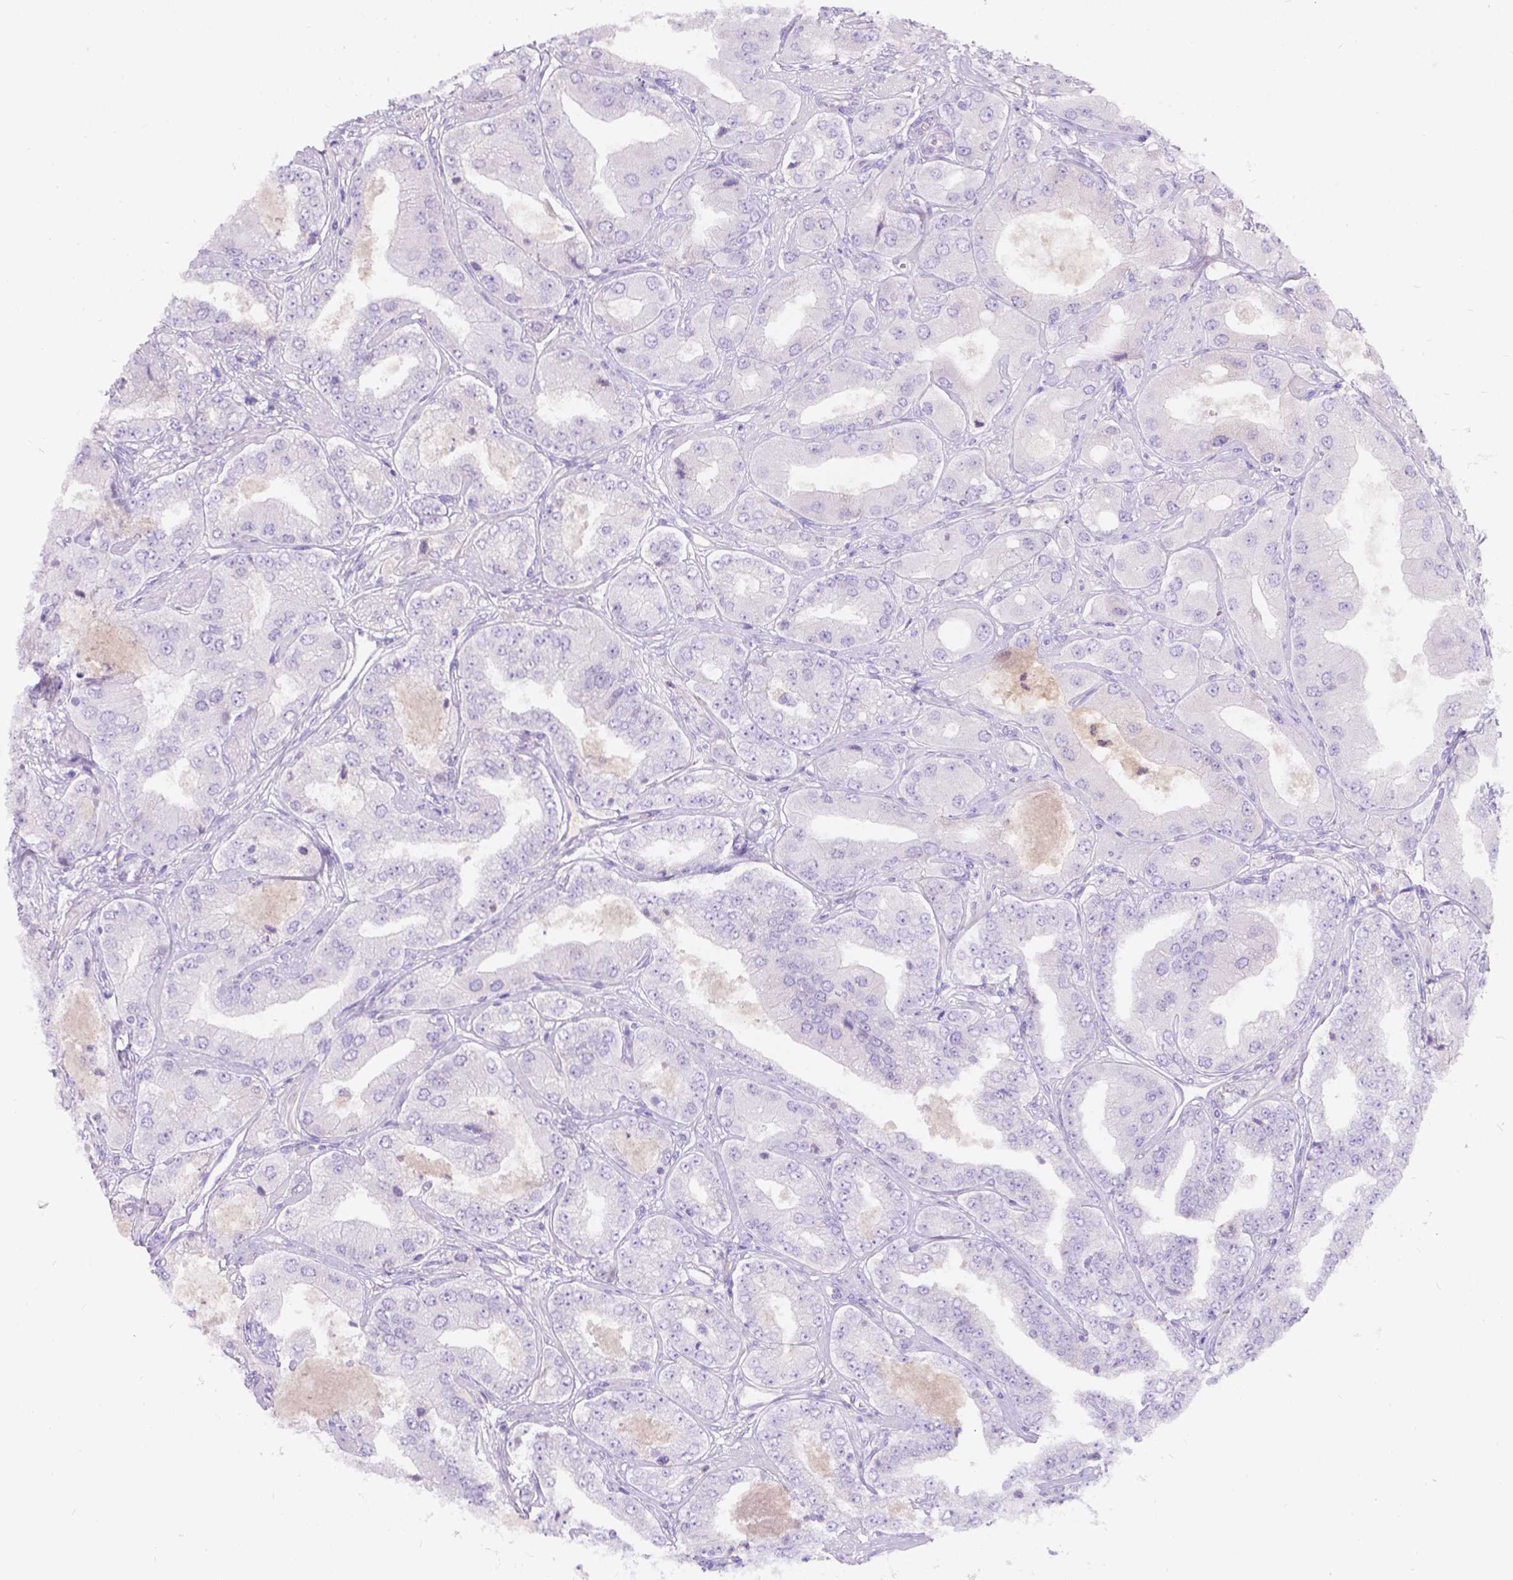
{"staining": {"intensity": "negative", "quantity": "none", "location": "none"}, "tissue": "prostate cancer", "cell_type": "Tumor cells", "image_type": "cancer", "snomed": [{"axis": "morphology", "description": "Adenocarcinoma, Low grade"}, {"axis": "topography", "description": "Prostate"}], "caption": "This is an immunohistochemistry image of human prostate low-grade adenocarcinoma. There is no staining in tumor cells.", "gene": "GAL3ST2", "patient": {"sex": "male", "age": 60}}